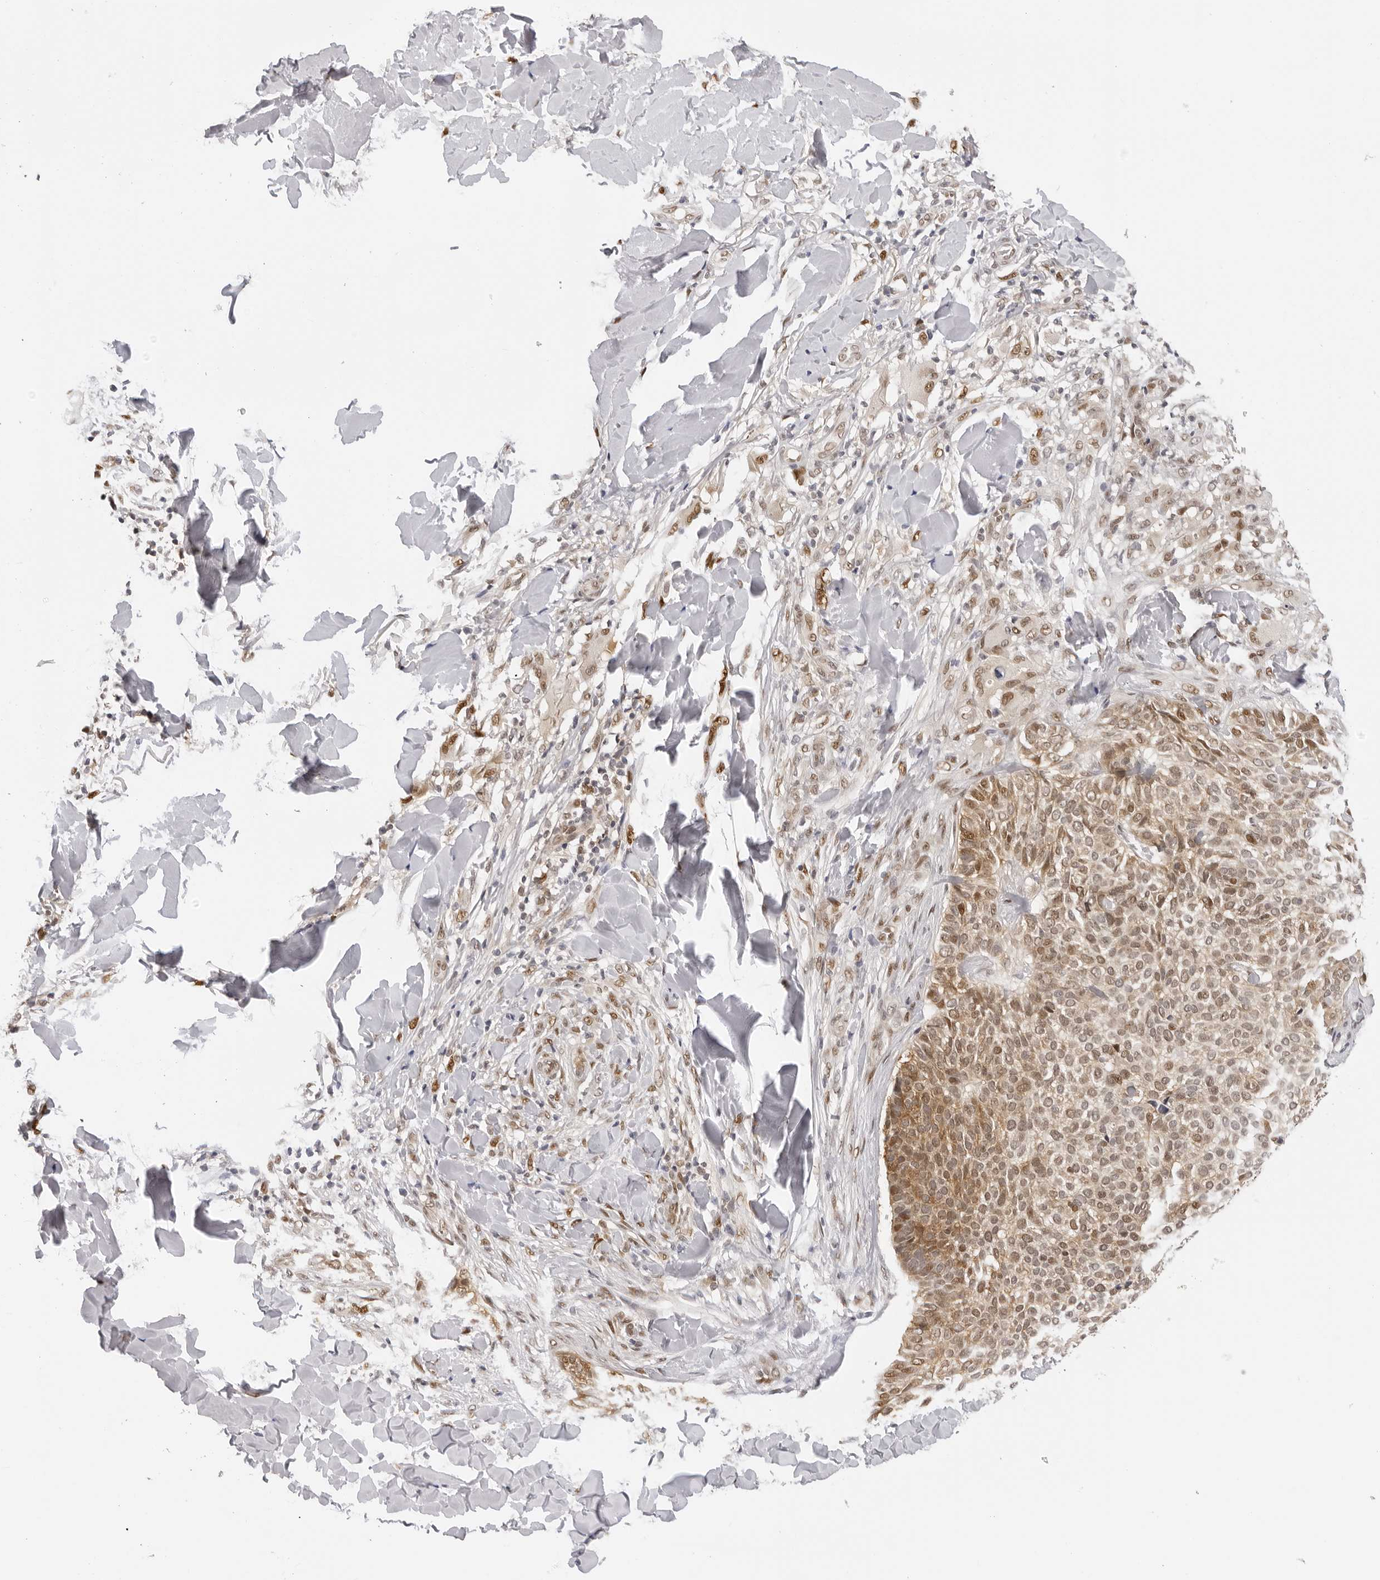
{"staining": {"intensity": "moderate", "quantity": ">75%", "location": "cytoplasmic/membranous,nuclear"}, "tissue": "skin cancer", "cell_type": "Tumor cells", "image_type": "cancer", "snomed": [{"axis": "morphology", "description": "Normal tissue, NOS"}, {"axis": "morphology", "description": "Basal cell carcinoma"}, {"axis": "topography", "description": "Skin"}], "caption": "Tumor cells demonstrate medium levels of moderate cytoplasmic/membranous and nuclear expression in approximately >75% of cells in human skin basal cell carcinoma.", "gene": "WDR77", "patient": {"sex": "male", "age": 67}}